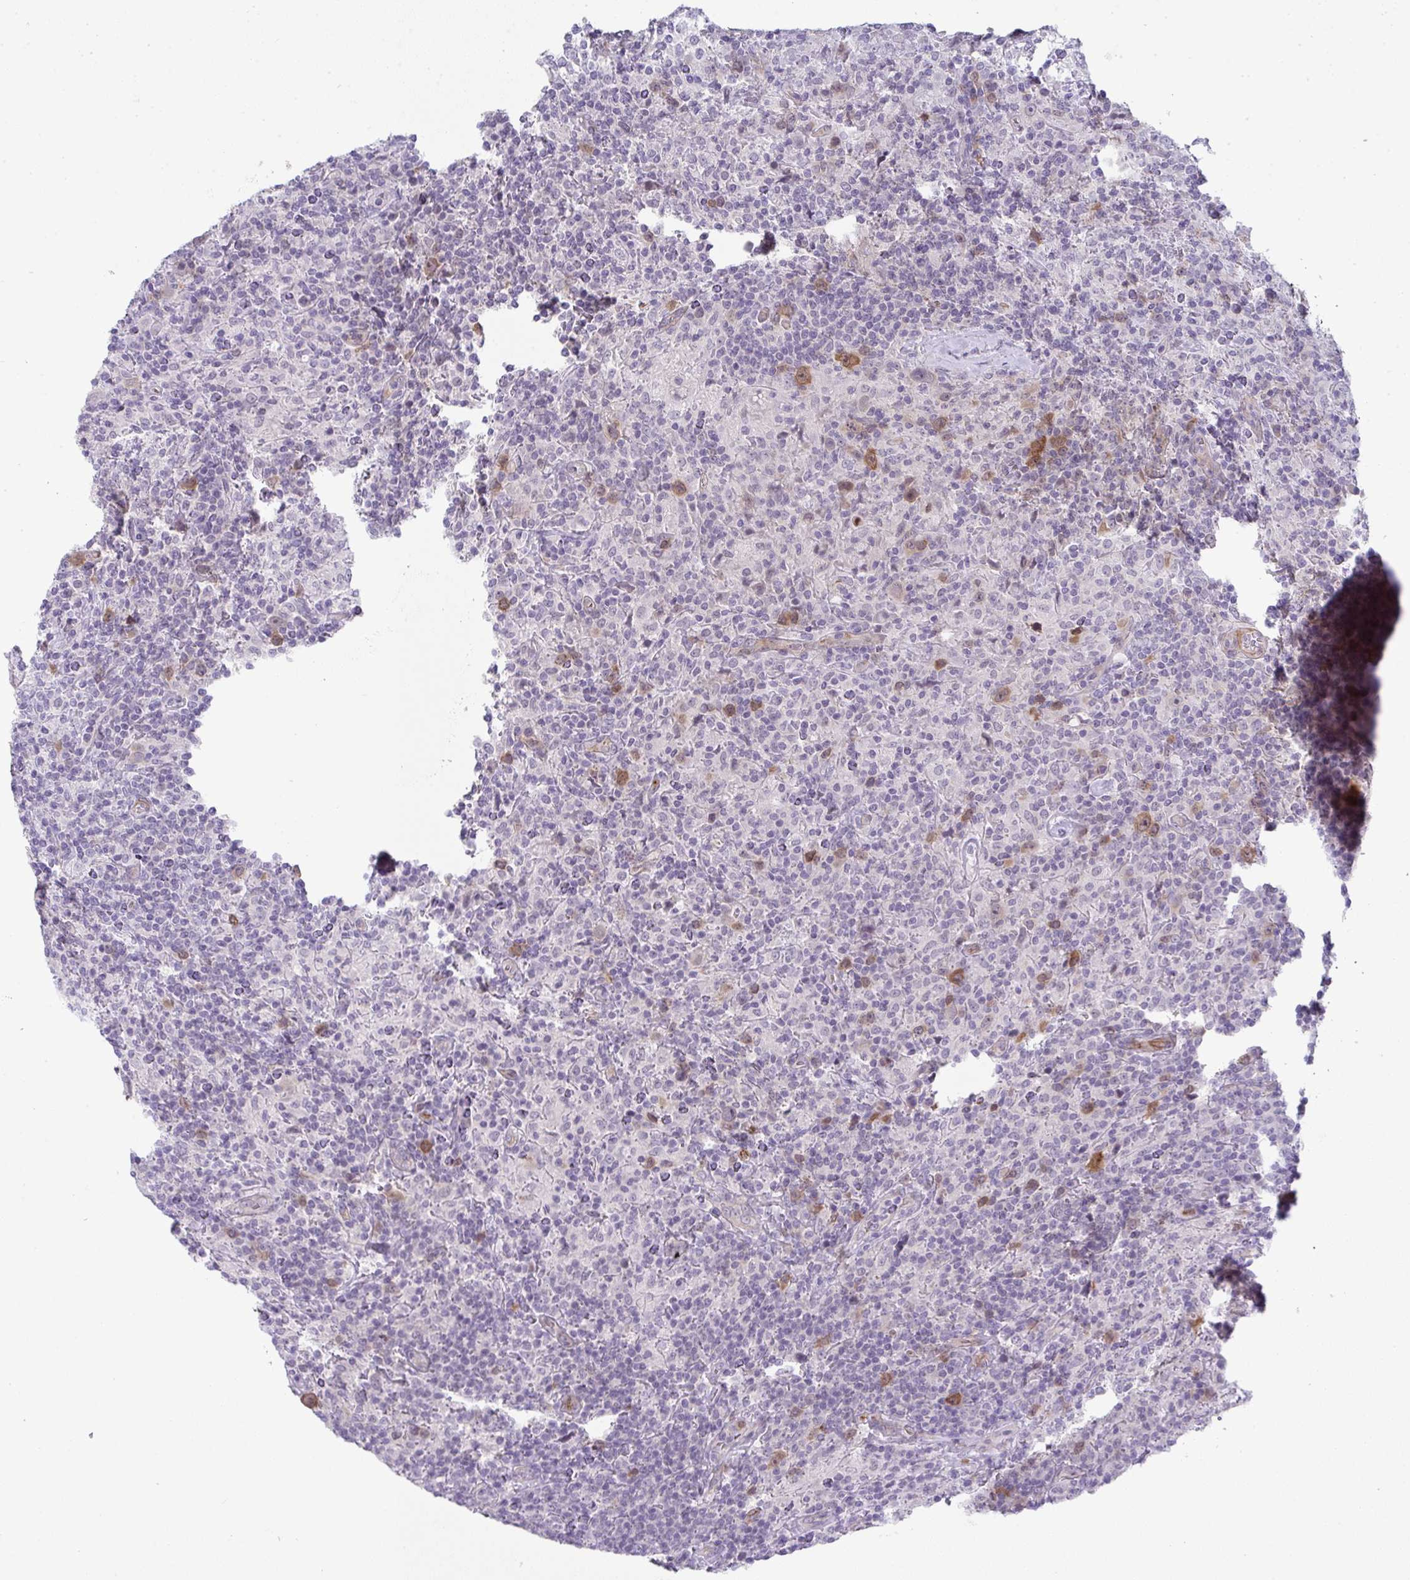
{"staining": {"intensity": "moderate", "quantity": "<25%", "location": "cytoplasmic/membranous,nuclear"}, "tissue": "lymphoma", "cell_type": "Tumor cells", "image_type": "cancer", "snomed": [{"axis": "morphology", "description": "Hodgkin's disease, NOS"}, {"axis": "topography", "description": "Lymph node"}], "caption": "The image exhibits immunohistochemical staining of Hodgkin's disease. There is moderate cytoplasmic/membranous and nuclear positivity is appreciated in approximately <25% of tumor cells.", "gene": "UBE2S", "patient": {"sex": "male", "age": 70}}